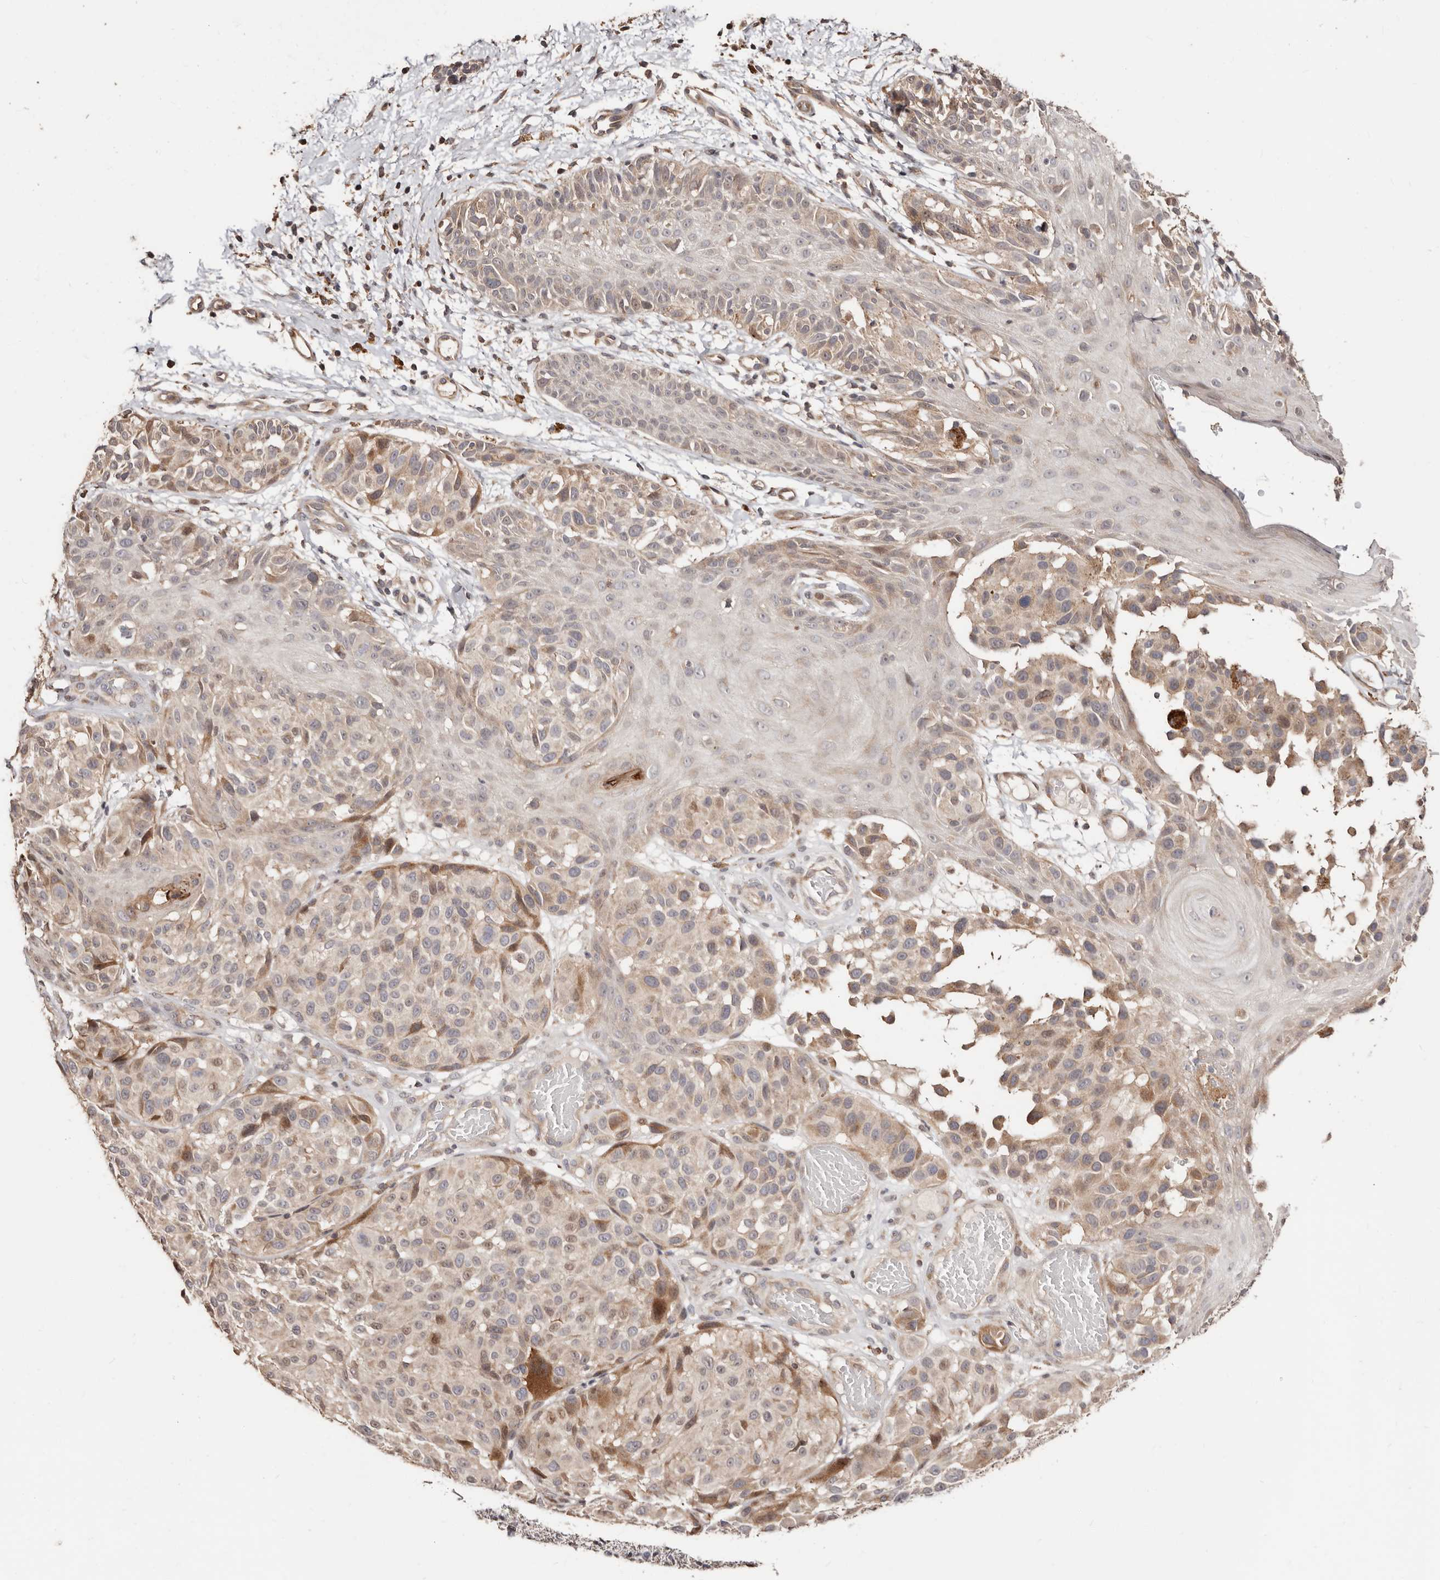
{"staining": {"intensity": "weak", "quantity": "<25%", "location": "nuclear"}, "tissue": "melanoma", "cell_type": "Tumor cells", "image_type": "cancer", "snomed": [{"axis": "morphology", "description": "Malignant melanoma, NOS"}, {"axis": "topography", "description": "Skin"}], "caption": "DAB immunohistochemical staining of malignant melanoma shows no significant positivity in tumor cells.", "gene": "APOL6", "patient": {"sex": "male", "age": 83}}